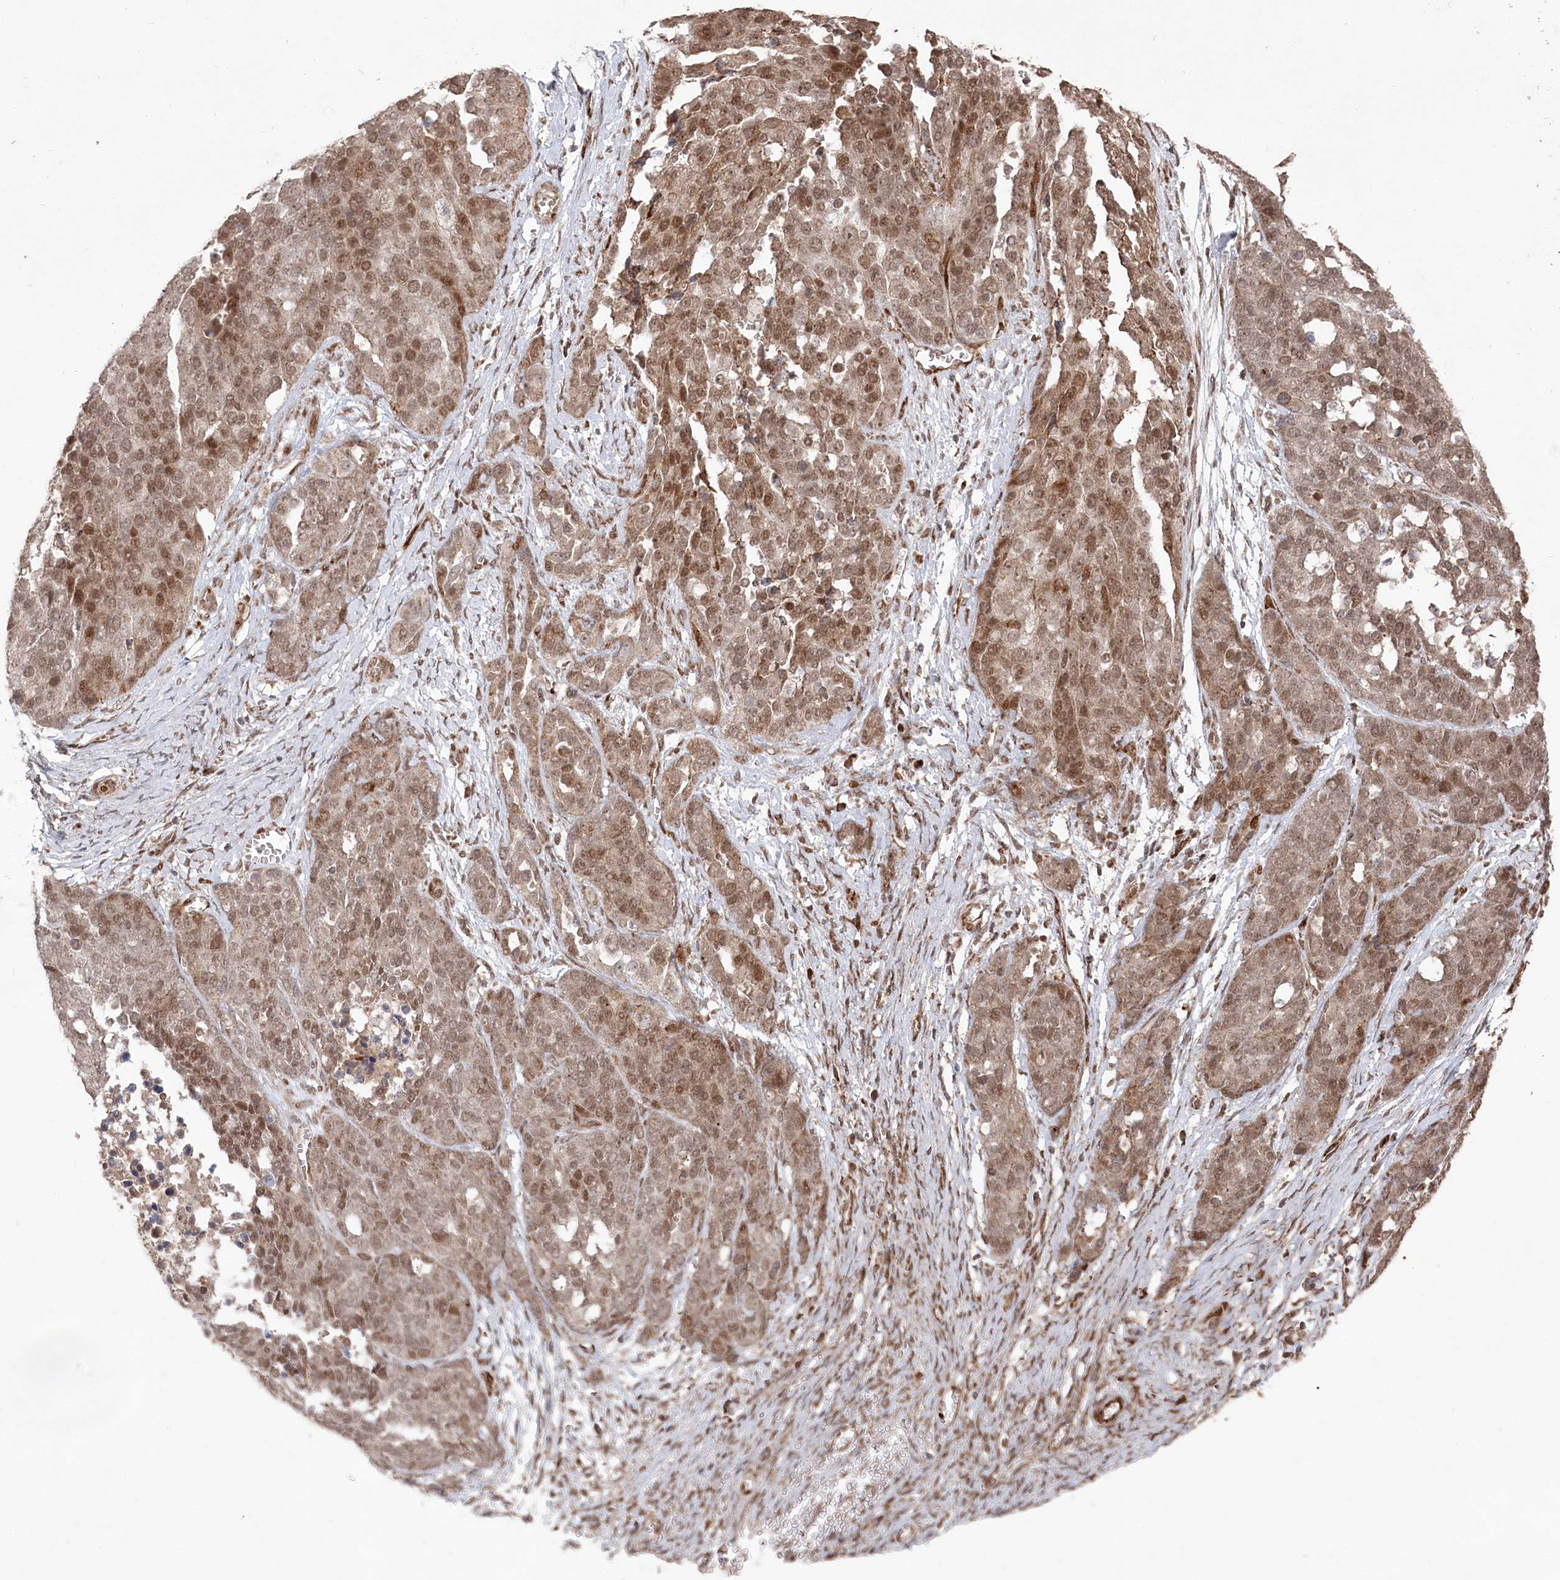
{"staining": {"intensity": "moderate", "quantity": ">75%", "location": "nuclear"}, "tissue": "ovarian cancer", "cell_type": "Tumor cells", "image_type": "cancer", "snomed": [{"axis": "morphology", "description": "Cystadenocarcinoma, serous, NOS"}, {"axis": "topography", "description": "Ovary"}], "caption": "The histopathology image exhibits staining of serous cystadenocarcinoma (ovarian), revealing moderate nuclear protein positivity (brown color) within tumor cells.", "gene": "POLR3A", "patient": {"sex": "female", "age": 44}}